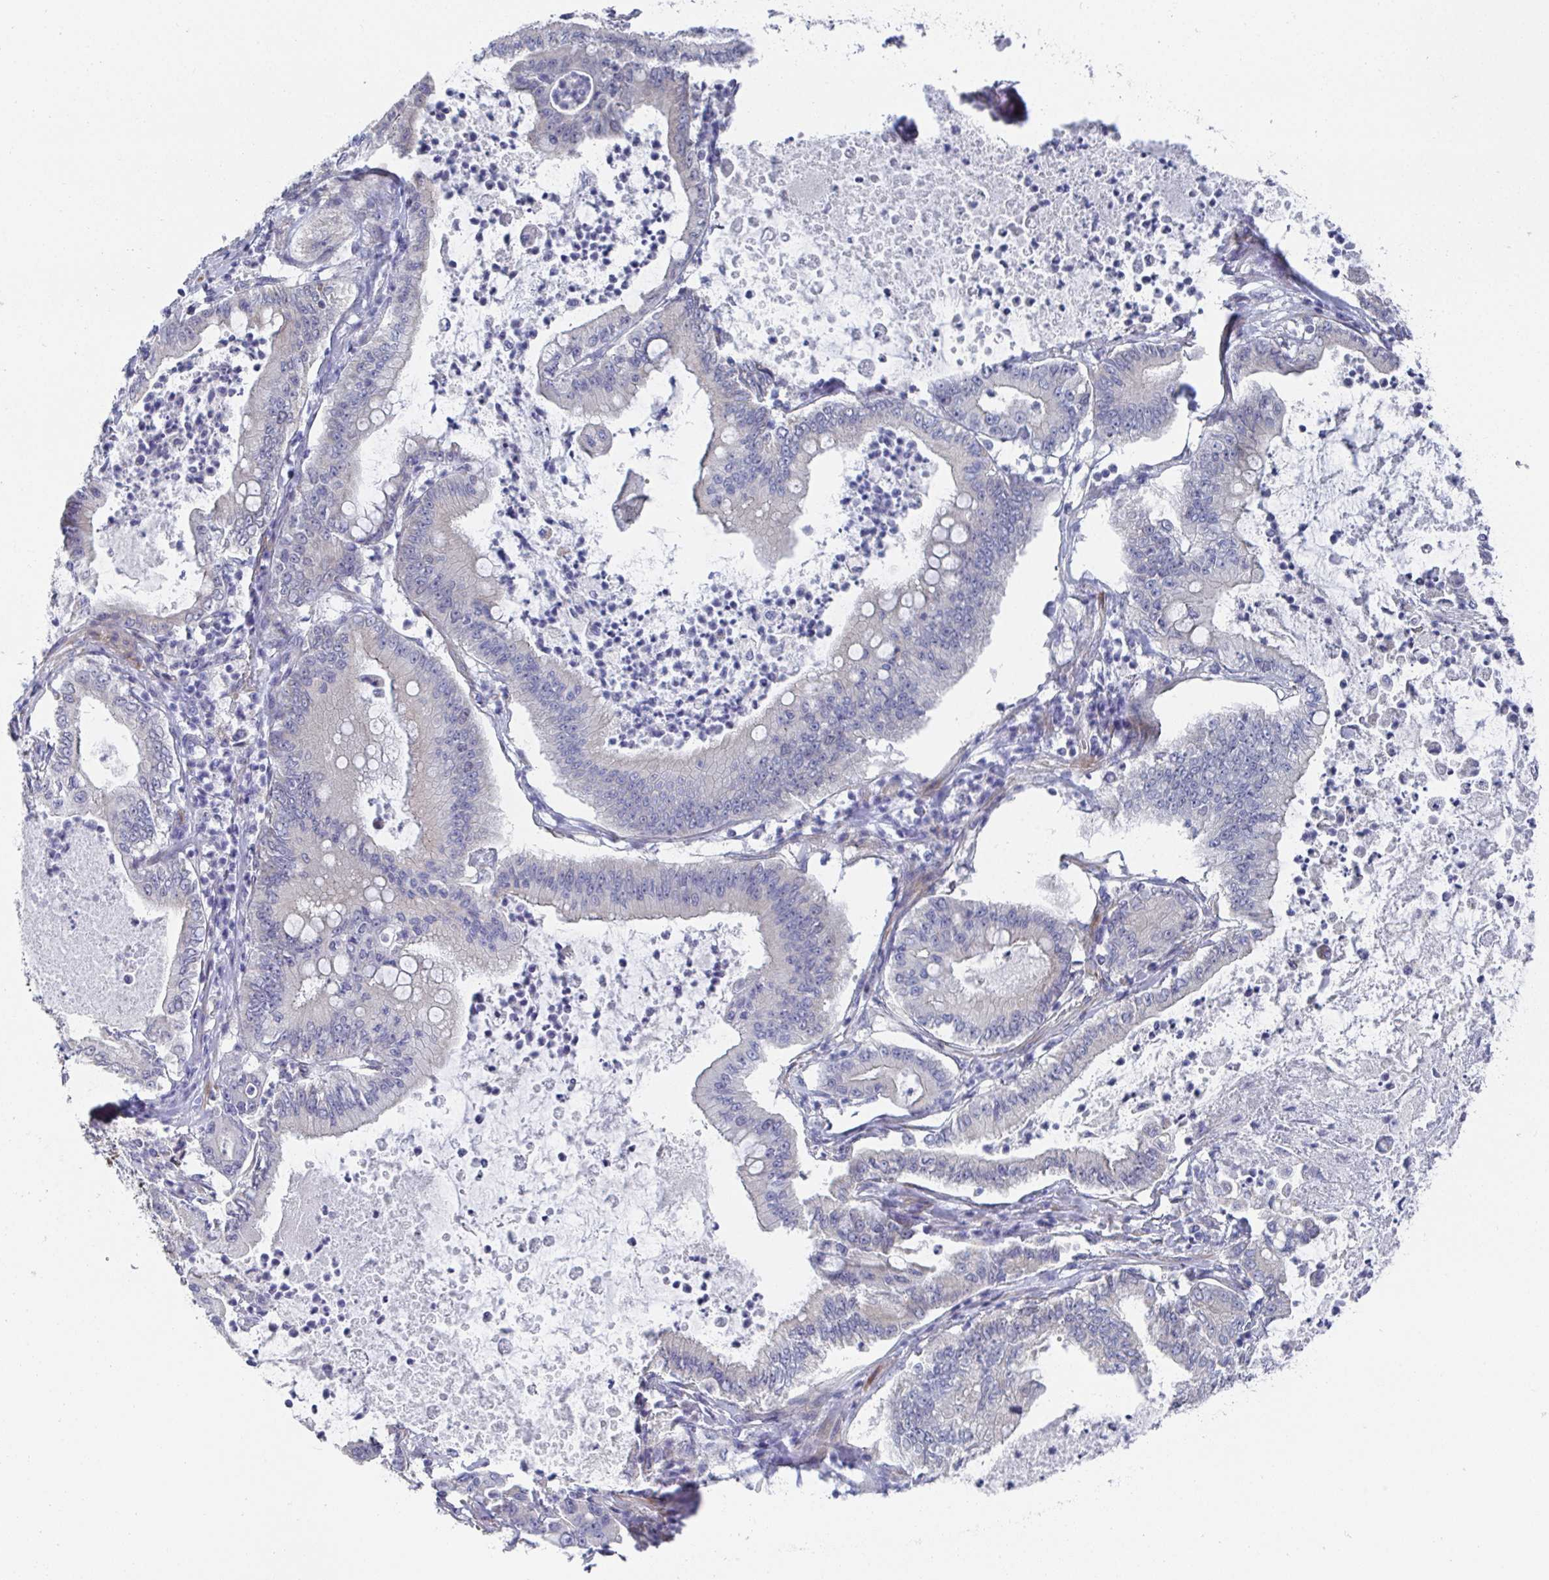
{"staining": {"intensity": "moderate", "quantity": "<25%", "location": "nuclear"}, "tissue": "pancreatic cancer", "cell_type": "Tumor cells", "image_type": "cancer", "snomed": [{"axis": "morphology", "description": "Adenocarcinoma, NOS"}, {"axis": "topography", "description": "Pancreas"}], "caption": "High-magnification brightfield microscopy of pancreatic adenocarcinoma stained with DAB (3,3'-diaminobenzidine) (brown) and counterstained with hematoxylin (blue). tumor cells exhibit moderate nuclear positivity is present in approximately<25% of cells.", "gene": "ATP5F1C", "patient": {"sex": "male", "age": 71}}